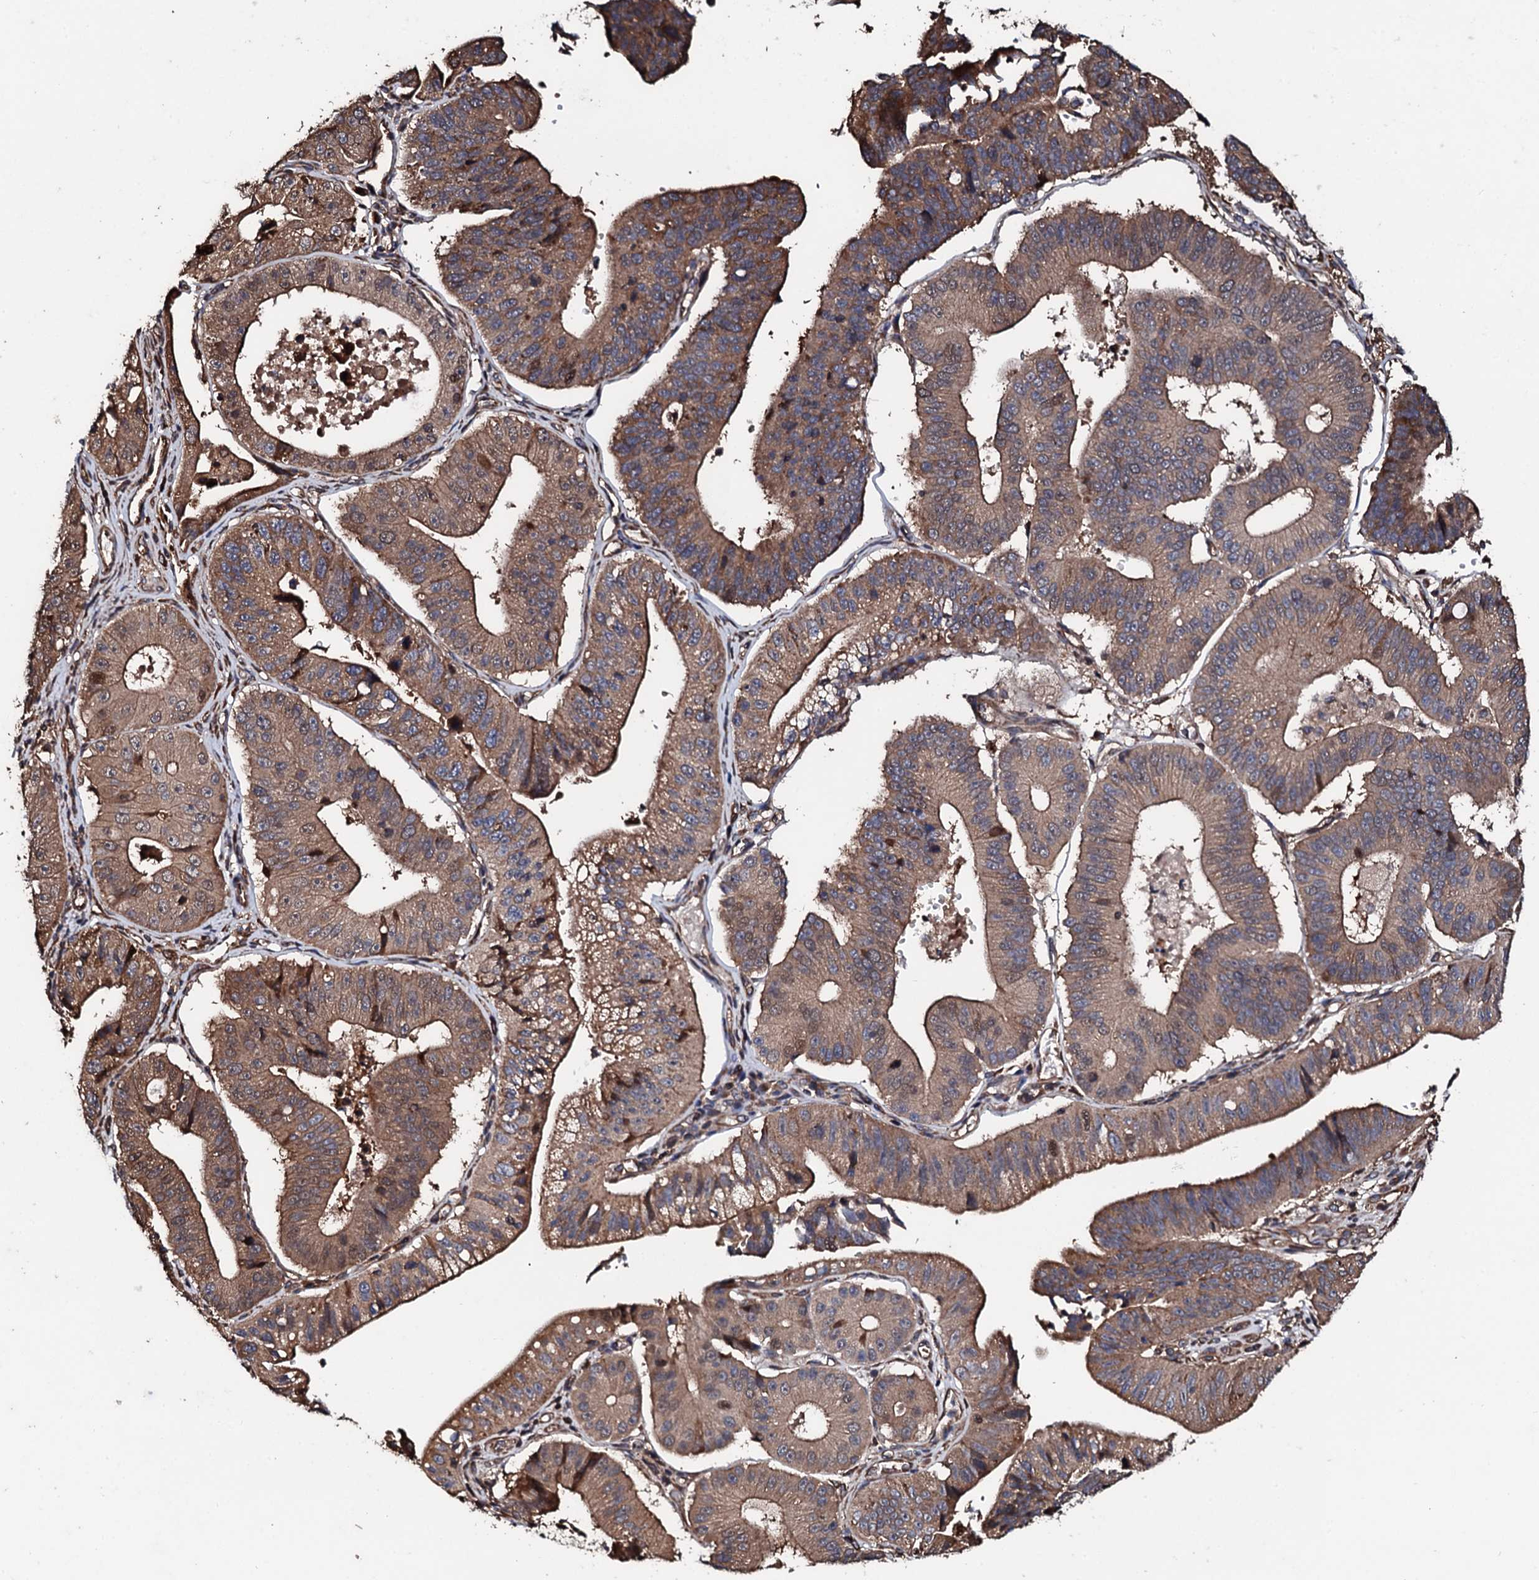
{"staining": {"intensity": "moderate", "quantity": ">75%", "location": "cytoplasmic/membranous"}, "tissue": "stomach cancer", "cell_type": "Tumor cells", "image_type": "cancer", "snomed": [{"axis": "morphology", "description": "Adenocarcinoma, NOS"}, {"axis": "topography", "description": "Stomach"}], "caption": "Protein staining of stomach cancer (adenocarcinoma) tissue demonstrates moderate cytoplasmic/membranous expression in about >75% of tumor cells. (IHC, brightfield microscopy, high magnification).", "gene": "CKAP5", "patient": {"sex": "male", "age": 59}}